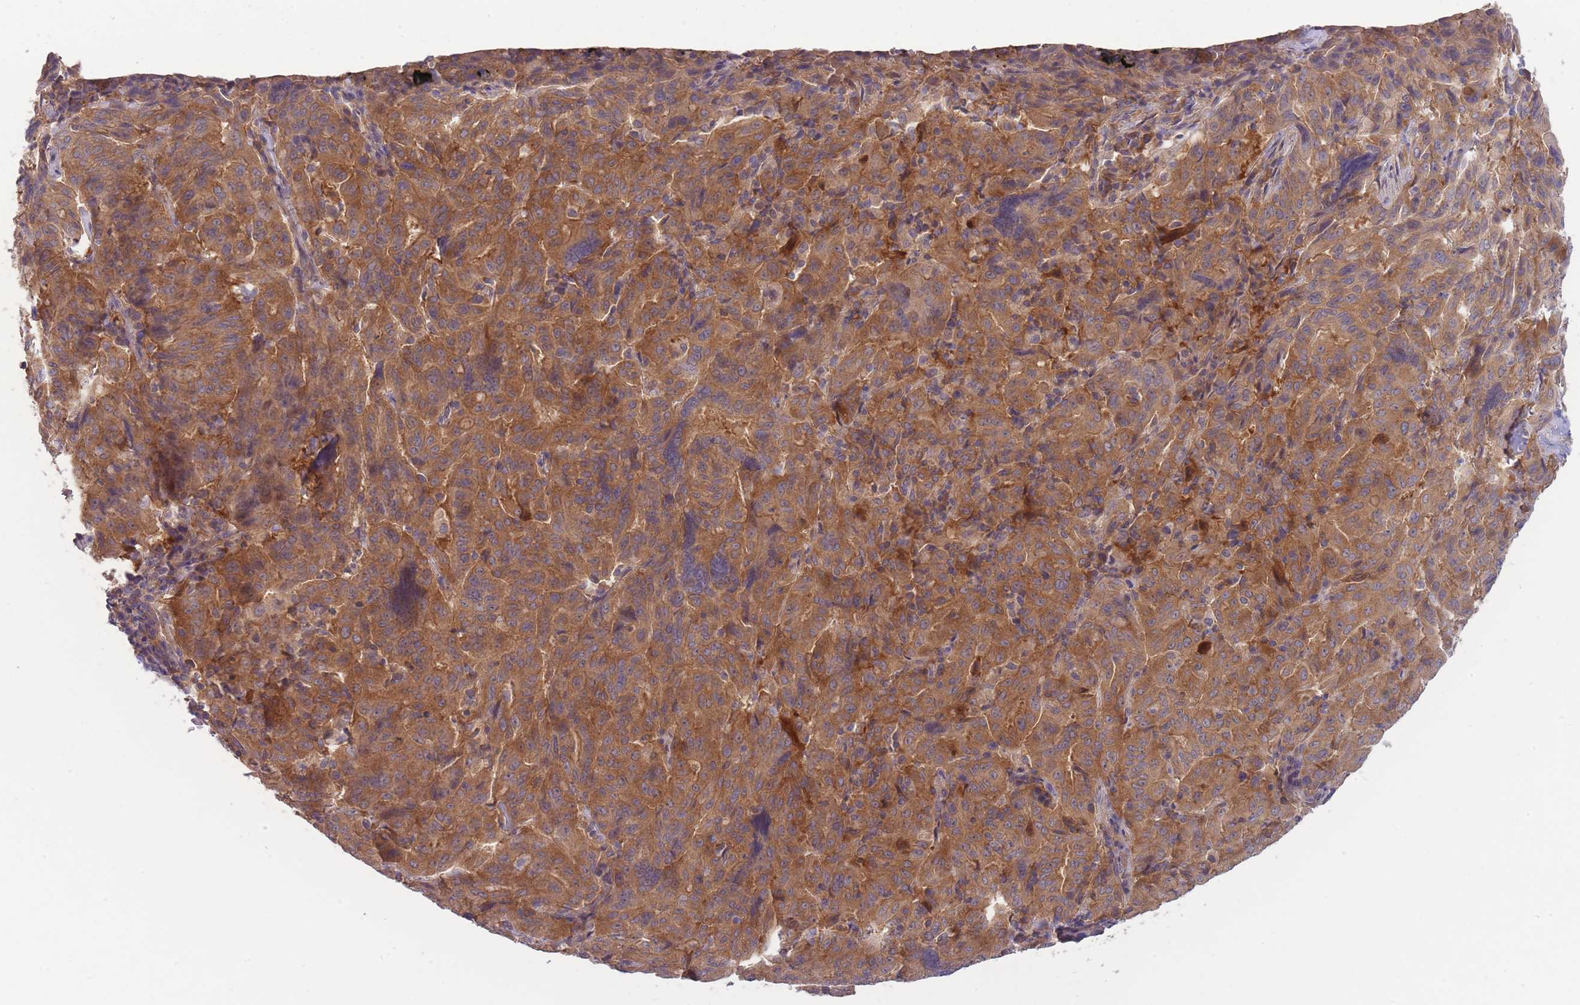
{"staining": {"intensity": "moderate", "quantity": ">75%", "location": "cytoplasmic/membranous"}, "tissue": "pancreatic cancer", "cell_type": "Tumor cells", "image_type": "cancer", "snomed": [{"axis": "morphology", "description": "Adenocarcinoma, NOS"}, {"axis": "topography", "description": "Pancreas"}], "caption": "The micrograph shows staining of pancreatic adenocarcinoma, revealing moderate cytoplasmic/membranous protein expression (brown color) within tumor cells.", "gene": "PFDN6", "patient": {"sex": "male", "age": 63}}